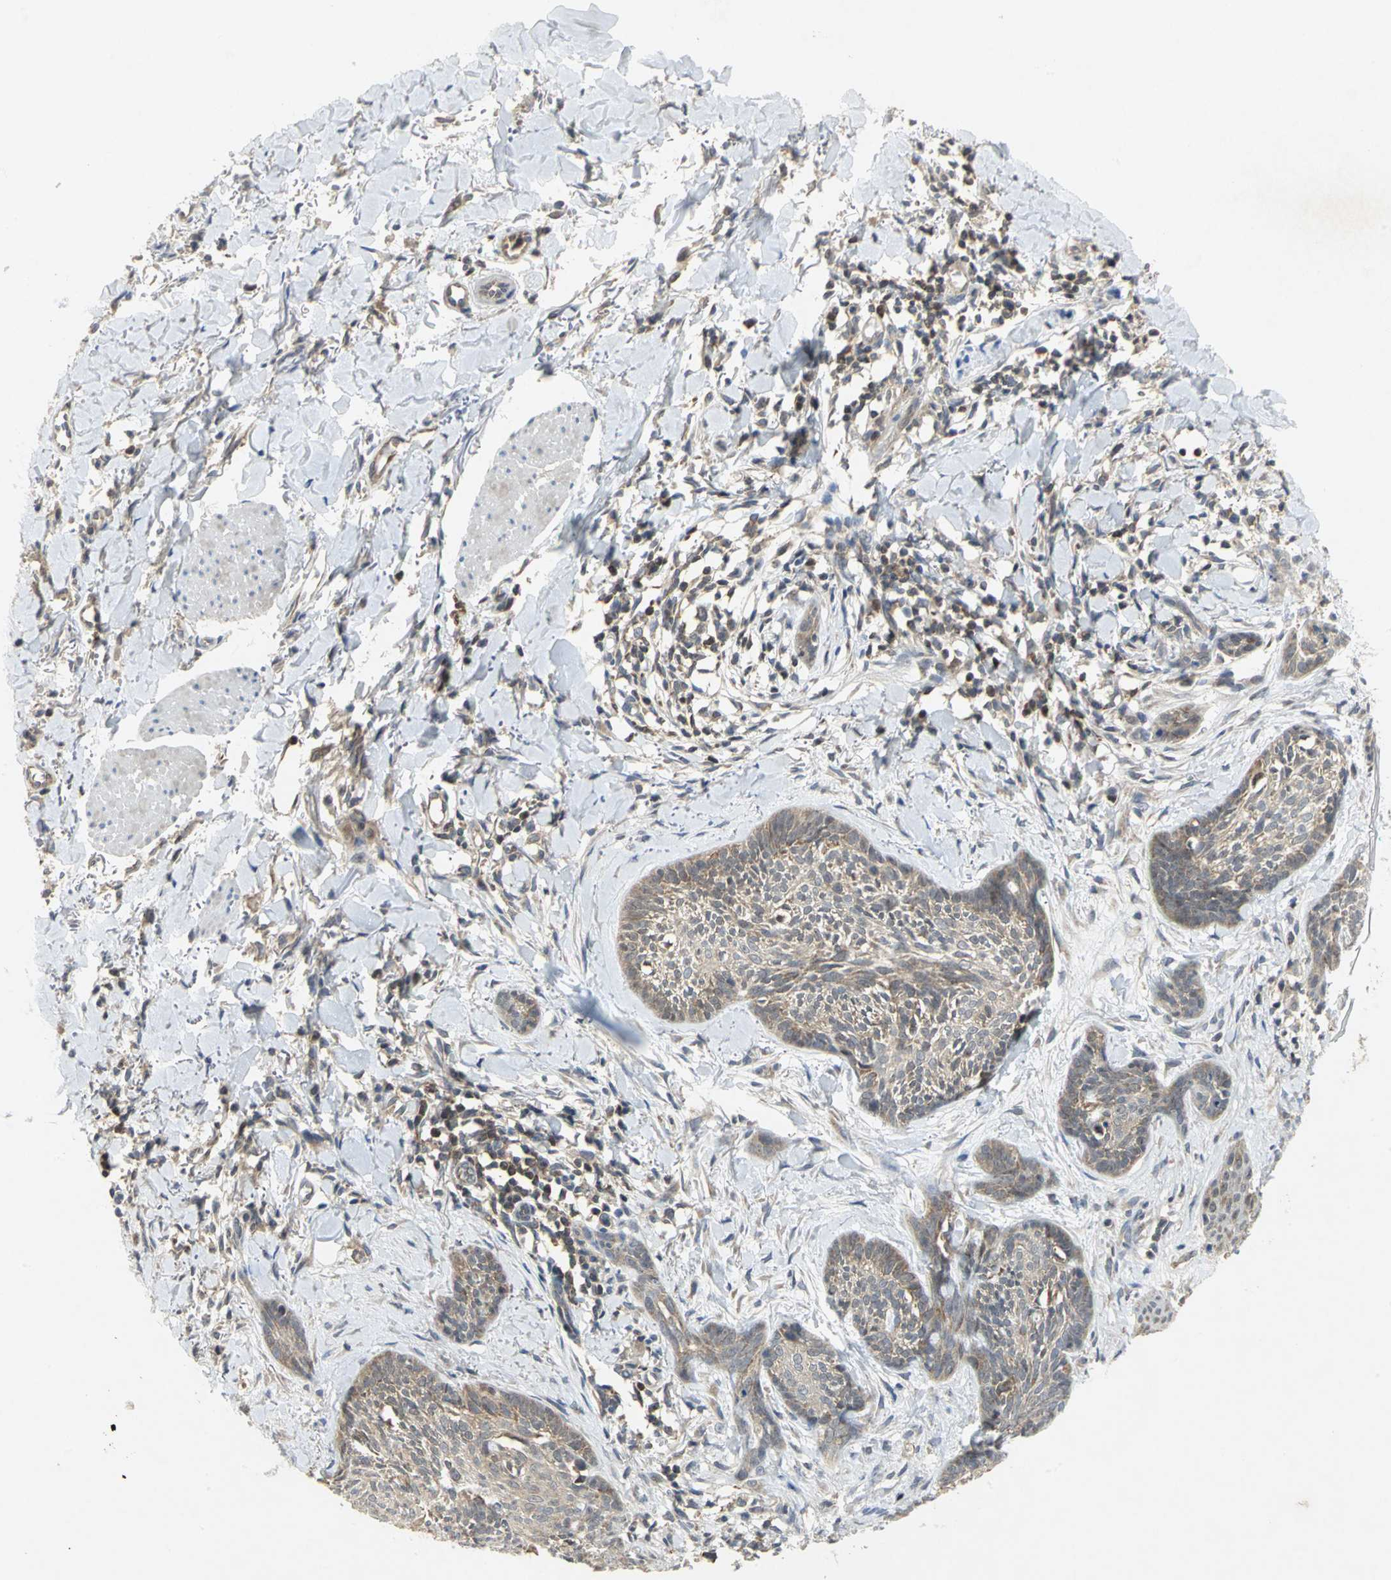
{"staining": {"intensity": "weak", "quantity": ">75%", "location": "cytoplasmic/membranous"}, "tissue": "skin cancer", "cell_type": "Tumor cells", "image_type": "cancer", "snomed": [{"axis": "morphology", "description": "Normal tissue, NOS"}, {"axis": "morphology", "description": "Basal cell carcinoma"}, {"axis": "topography", "description": "Skin"}], "caption": "IHC photomicrograph of human skin cancer (basal cell carcinoma) stained for a protein (brown), which displays low levels of weak cytoplasmic/membranous positivity in about >75% of tumor cells.", "gene": "PPIA", "patient": {"sex": "male", "age": 71}}